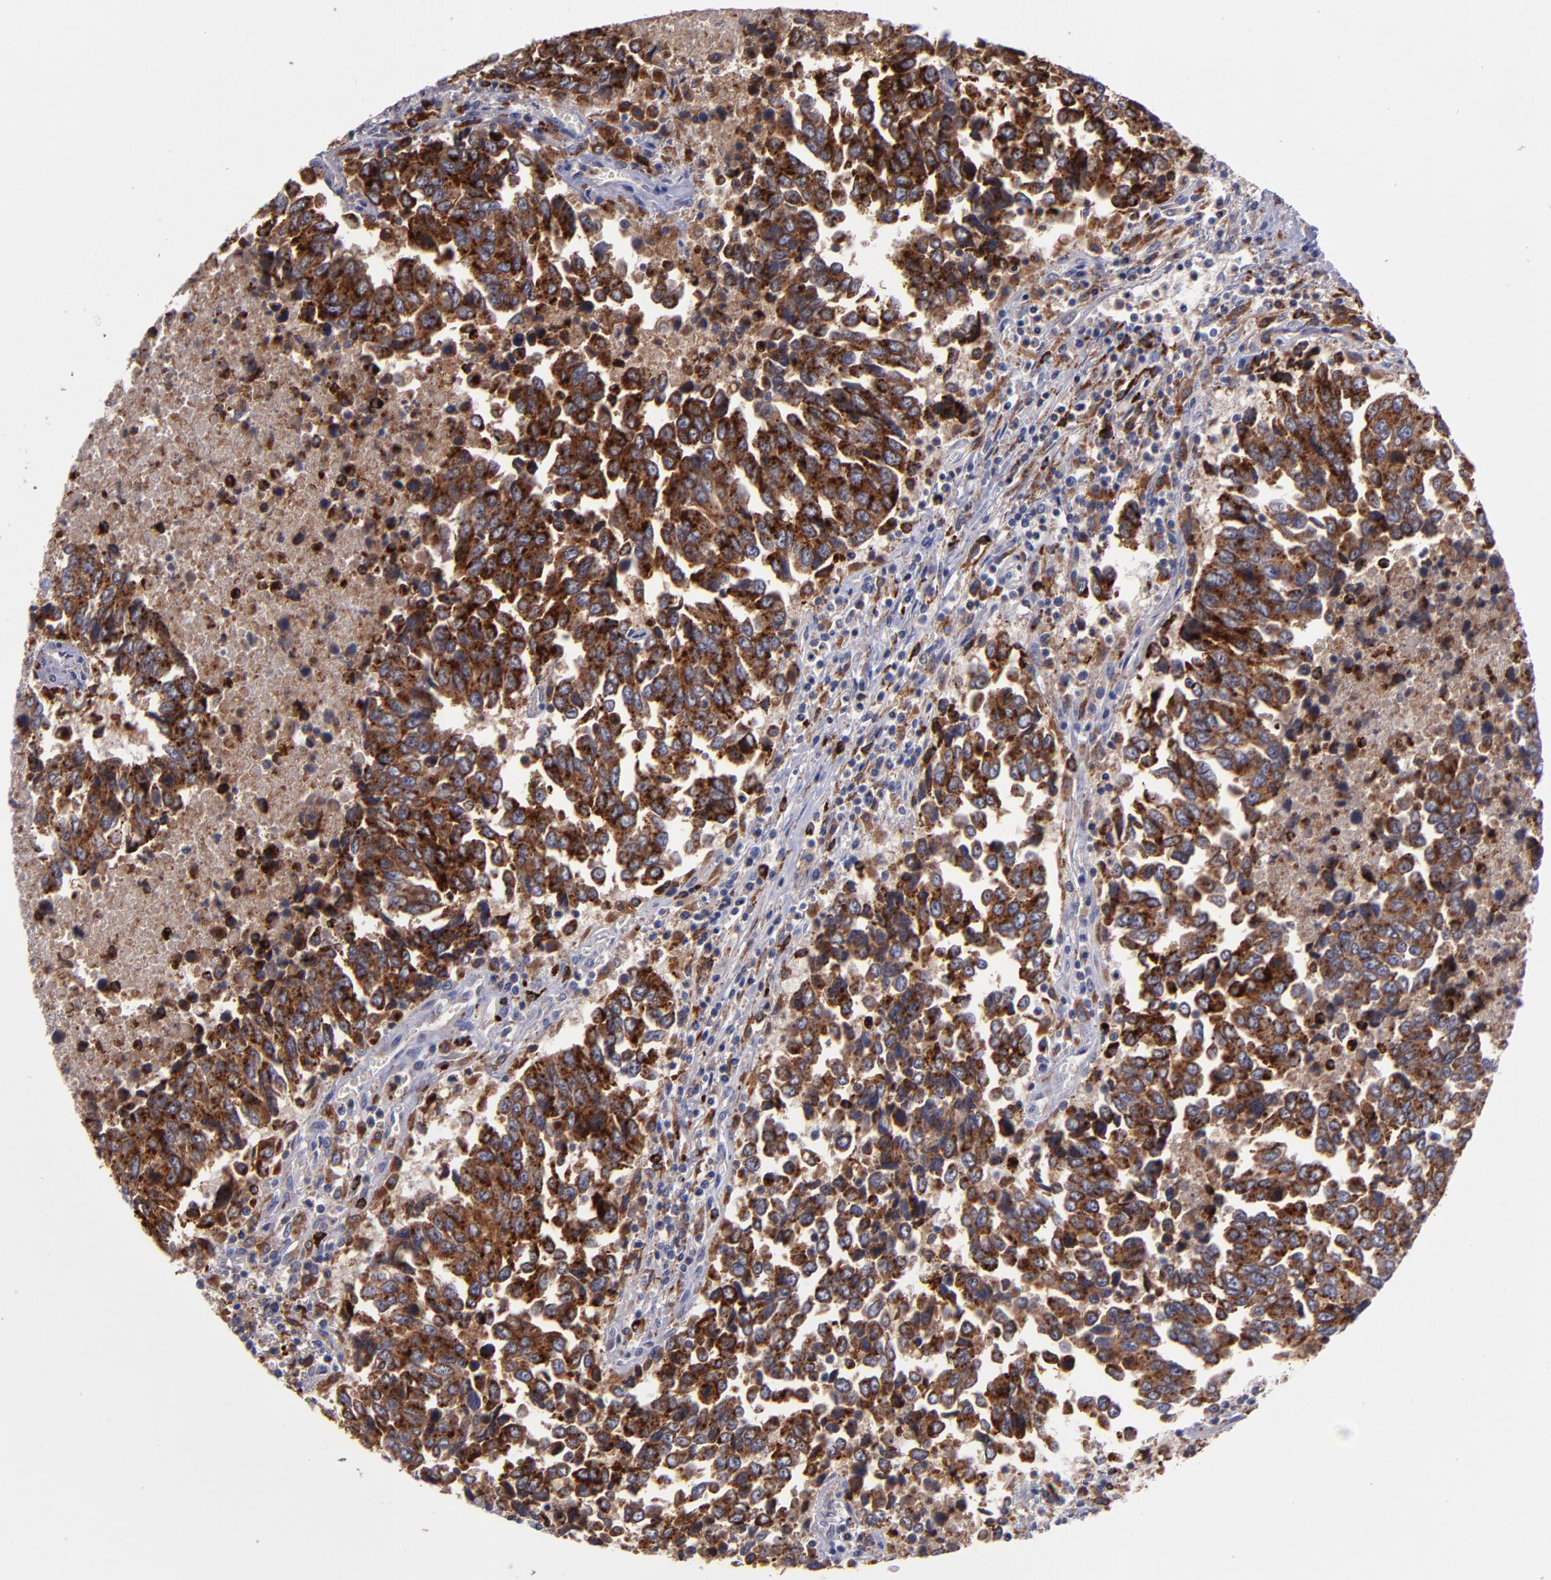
{"staining": {"intensity": "strong", "quantity": ">75%", "location": "cytoplasmic/membranous"}, "tissue": "urothelial cancer", "cell_type": "Tumor cells", "image_type": "cancer", "snomed": [{"axis": "morphology", "description": "Urothelial carcinoma, High grade"}, {"axis": "topography", "description": "Urinary bladder"}], "caption": "Protein staining demonstrates strong cytoplasmic/membranous staining in approximately >75% of tumor cells in urothelial cancer.", "gene": "CTSS", "patient": {"sex": "male", "age": 86}}